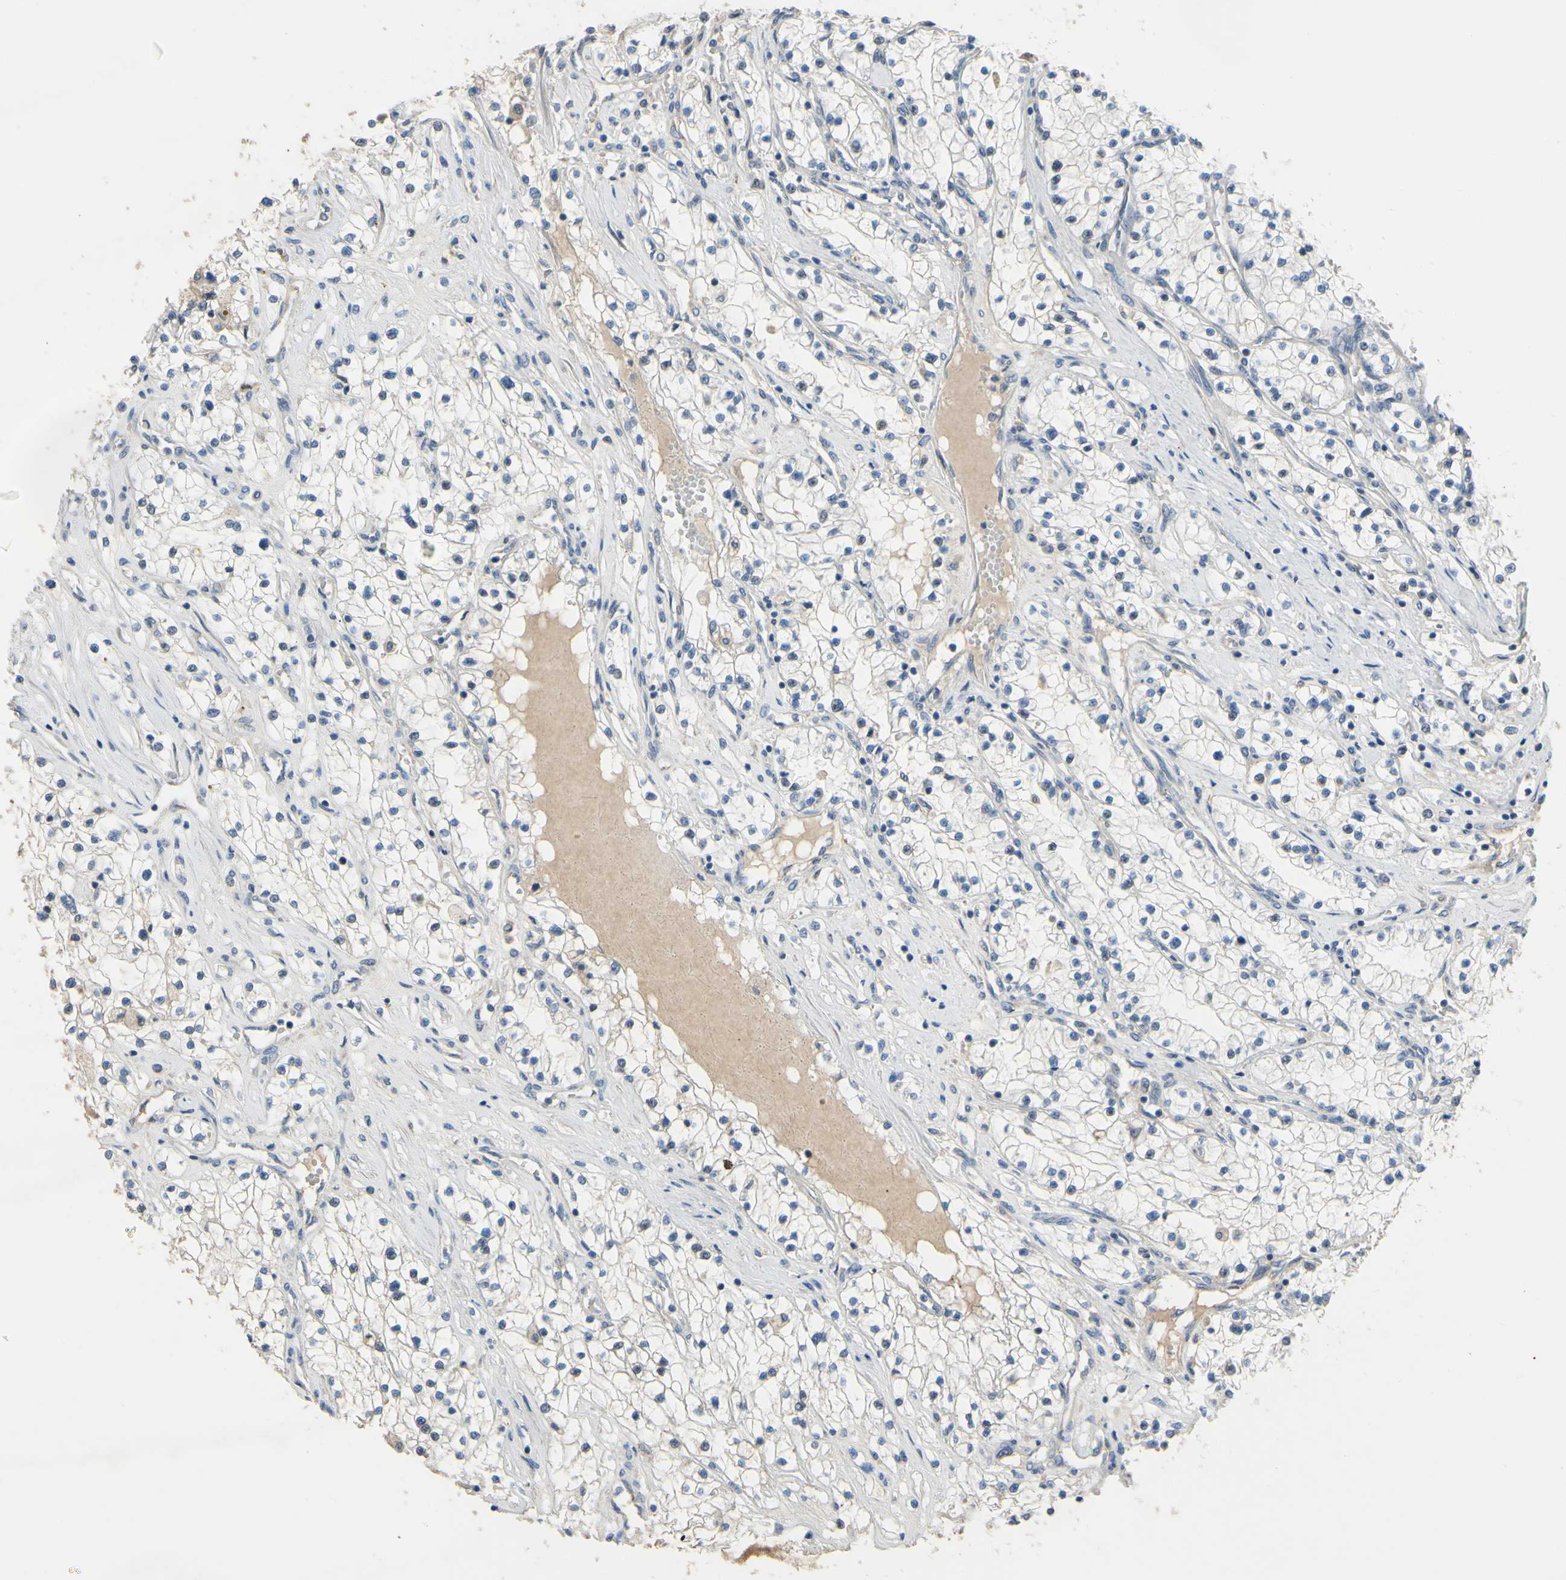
{"staining": {"intensity": "negative", "quantity": "none", "location": "none"}, "tissue": "renal cancer", "cell_type": "Tumor cells", "image_type": "cancer", "snomed": [{"axis": "morphology", "description": "Adenocarcinoma, NOS"}, {"axis": "topography", "description": "Kidney"}], "caption": "Protein analysis of renal cancer shows no significant staining in tumor cells.", "gene": "LHX9", "patient": {"sex": "male", "age": 68}}